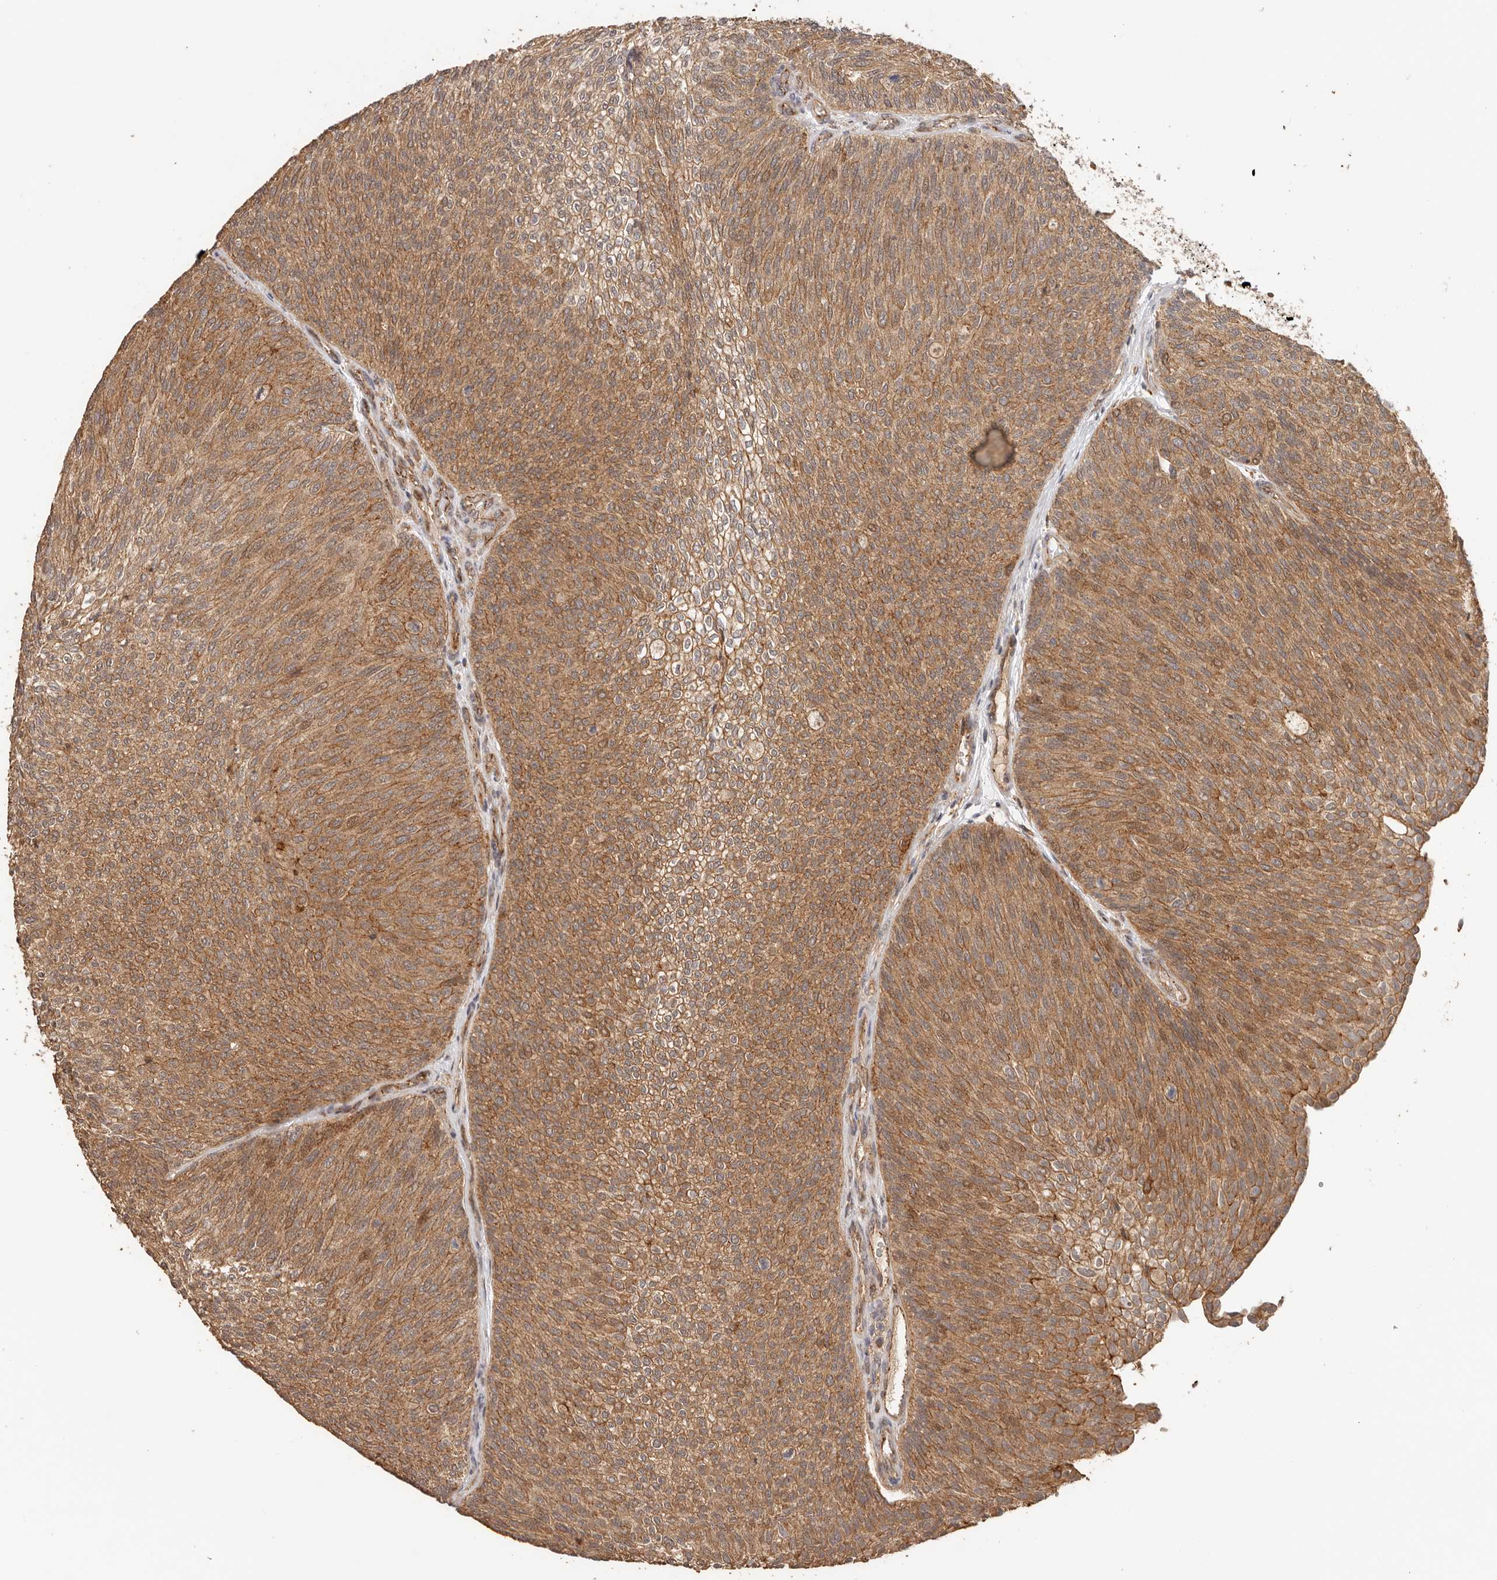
{"staining": {"intensity": "moderate", "quantity": ">75%", "location": "cytoplasmic/membranous"}, "tissue": "urothelial cancer", "cell_type": "Tumor cells", "image_type": "cancer", "snomed": [{"axis": "morphology", "description": "Urothelial carcinoma, Low grade"}, {"axis": "topography", "description": "Urinary bladder"}], "caption": "Tumor cells exhibit medium levels of moderate cytoplasmic/membranous expression in about >75% of cells in human low-grade urothelial carcinoma. (DAB IHC with brightfield microscopy, high magnification).", "gene": "AFDN", "patient": {"sex": "female", "age": 79}}